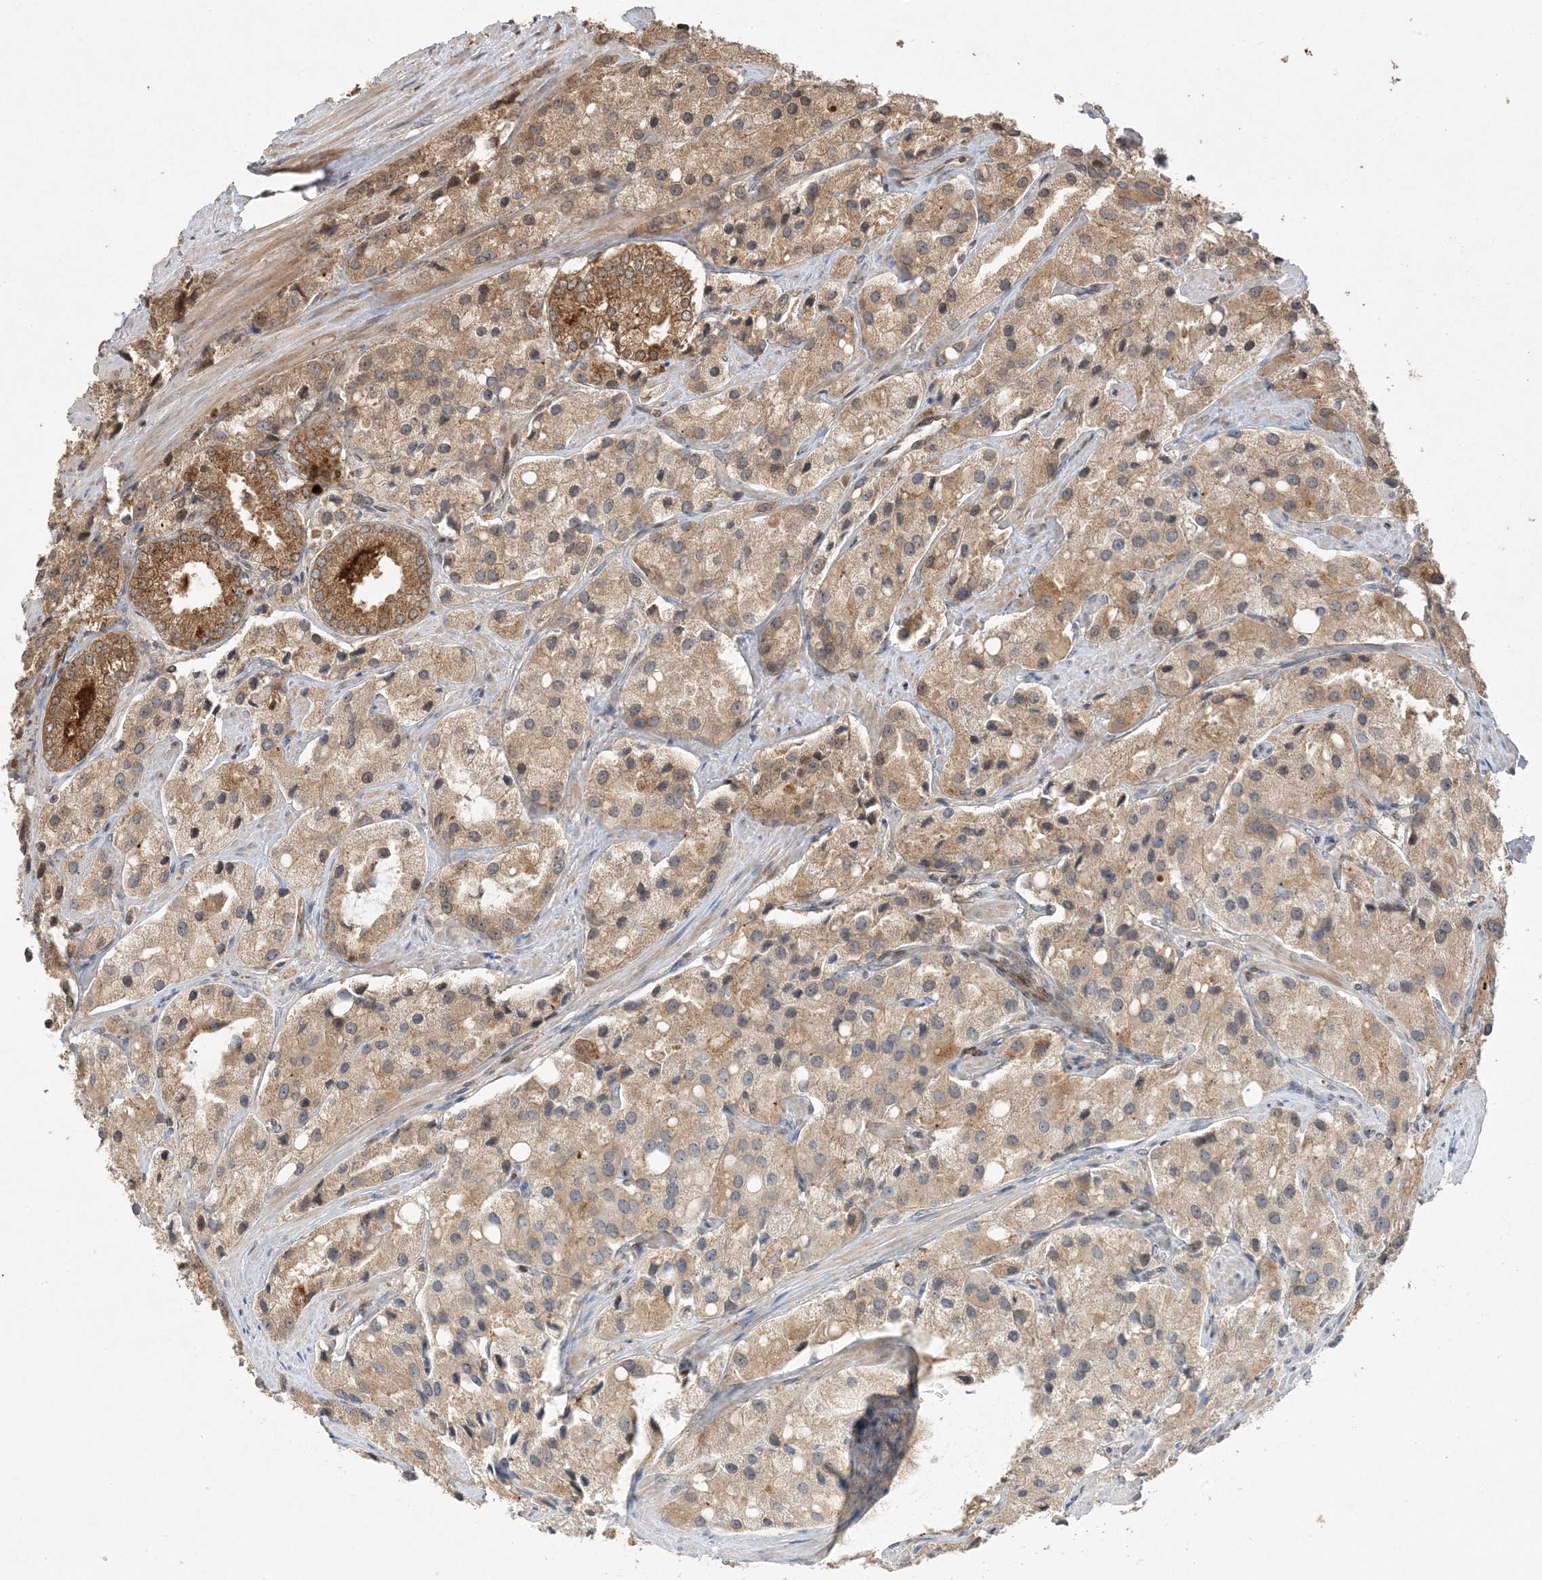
{"staining": {"intensity": "moderate", "quantity": "25%-75%", "location": "cytoplasmic/membranous"}, "tissue": "prostate cancer", "cell_type": "Tumor cells", "image_type": "cancer", "snomed": [{"axis": "morphology", "description": "Adenocarcinoma, High grade"}, {"axis": "topography", "description": "Prostate"}], "caption": "IHC (DAB) staining of human prostate cancer demonstrates moderate cytoplasmic/membranous protein positivity in approximately 25%-75% of tumor cells. The protein is shown in brown color, while the nuclei are stained blue.", "gene": "ZBTB41", "patient": {"sex": "male", "age": 66}}